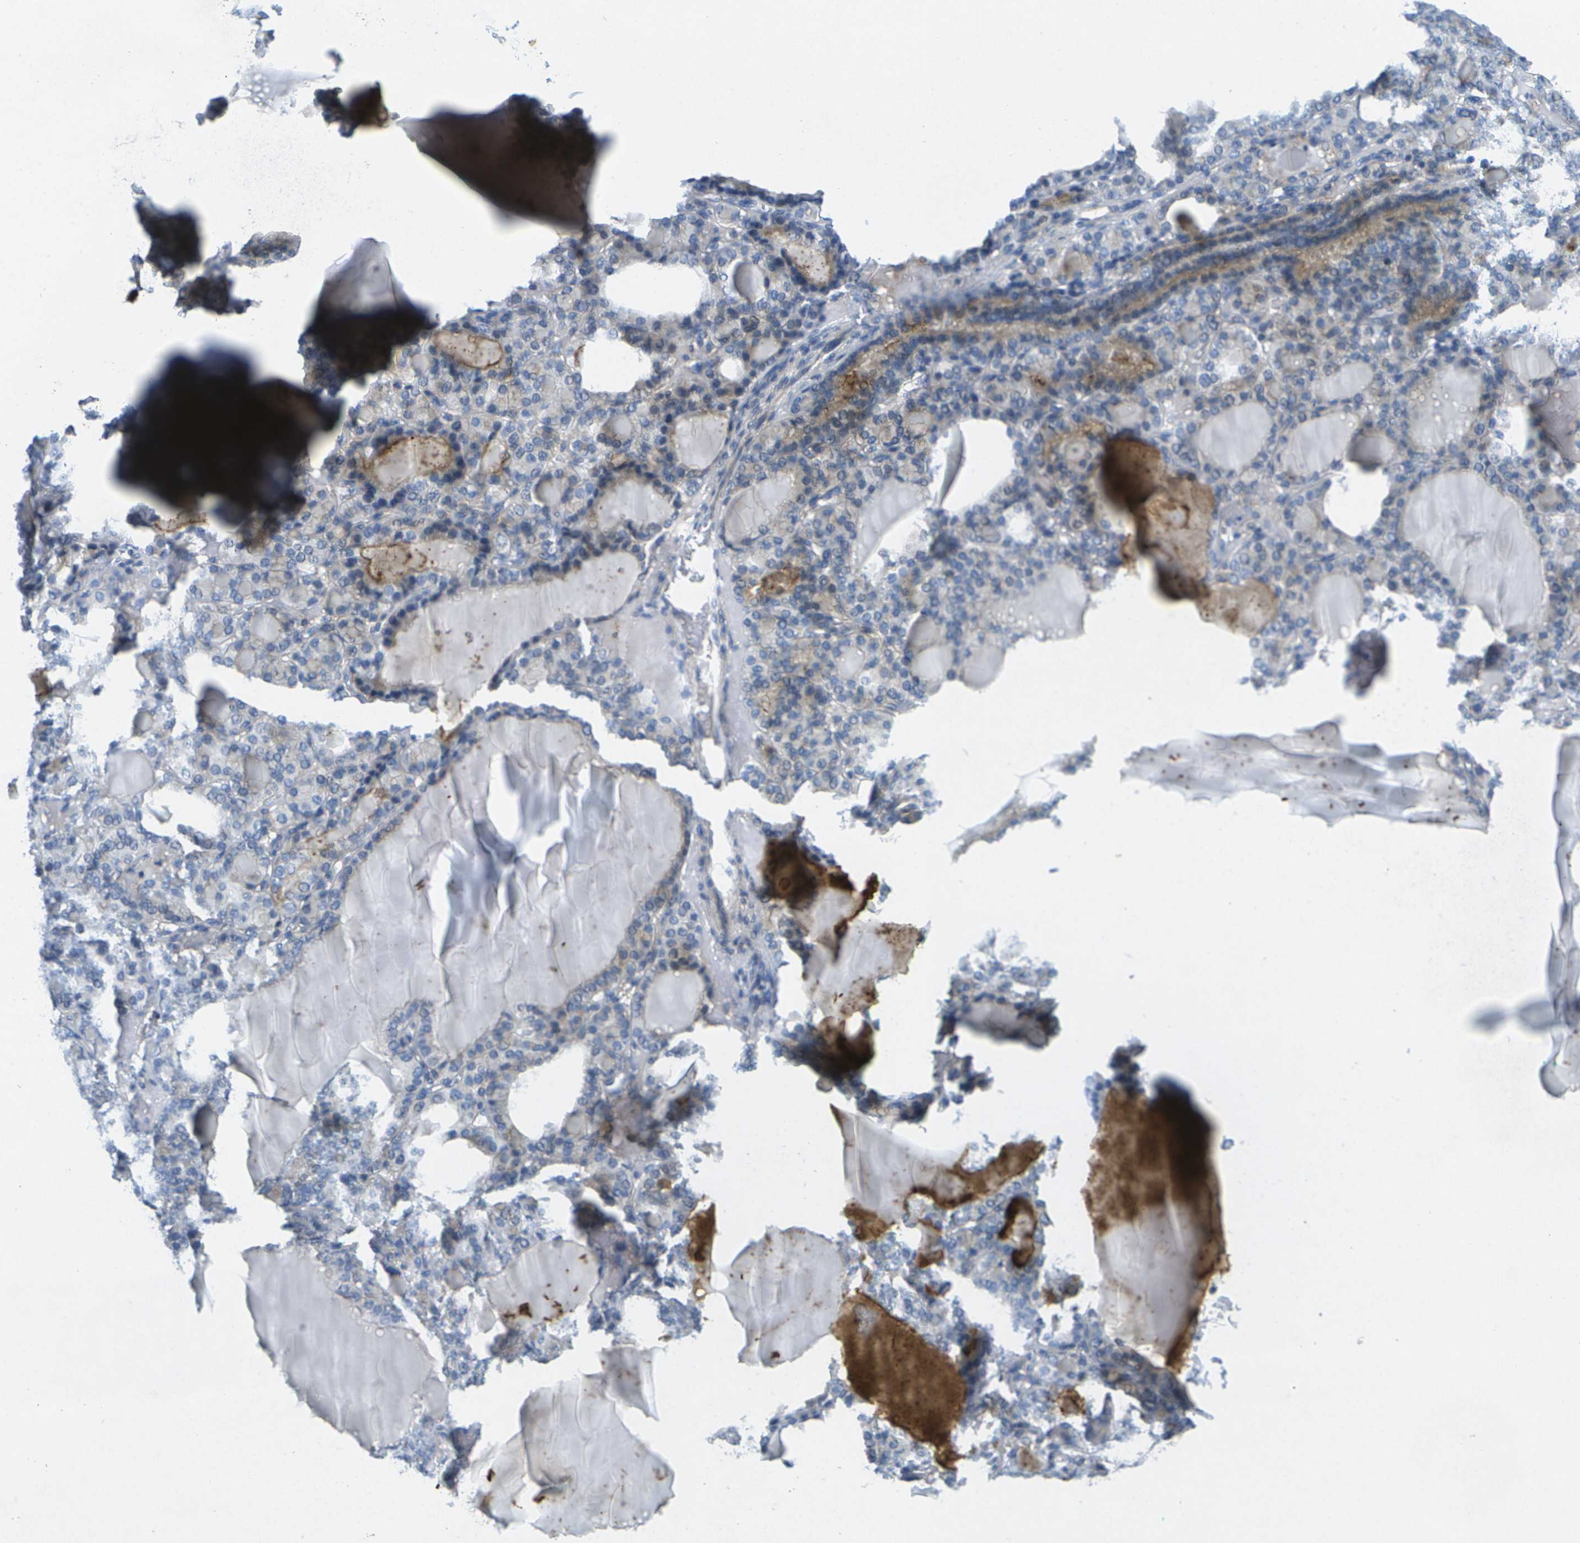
{"staining": {"intensity": "weak", "quantity": "<25%", "location": "cytoplasmic/membranous"}, "tissue": "thyroid gland", "cell_type": "Glandular cells", "image_type": "normal", "snomed": [{"axis": "morphology", "description": "Normal tissue, NOS"}, {"axis": "topography", "description": "Thyroid gland"}], "caption": "DAB immunohistochemical staining of benign thyroid gland shows no significant staining in glandular cells.", "gene": "LIPG", "patient": {"sex": "female", "age": 28}}